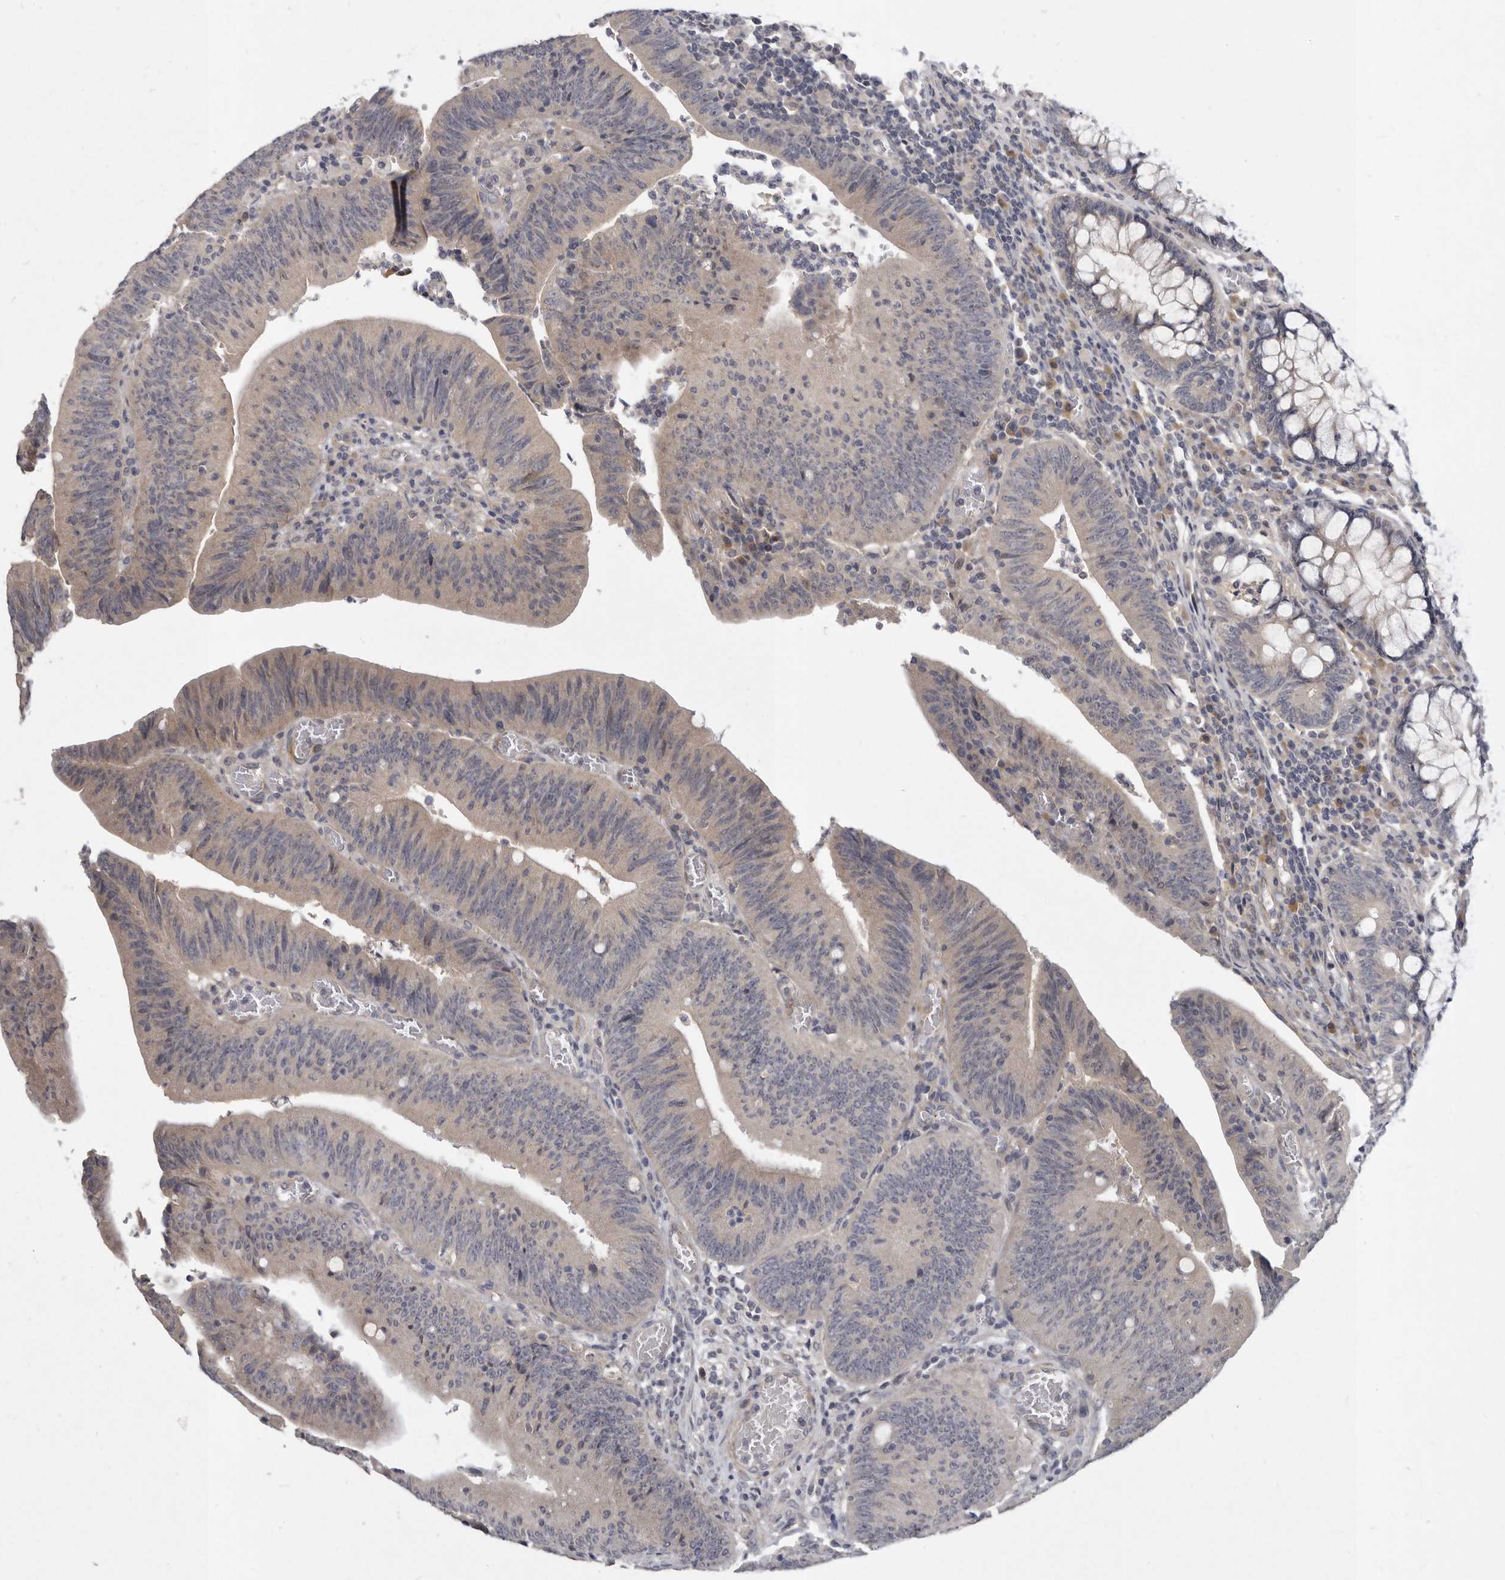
{"staining": {"intensity": "negative", "quantity": "none", "location": "none"}, "tissue": "colorectal cancer", "cell_type": "Tumor cells", "image_type": "cancer", "snomed": [{"axis": "morphology", "description": "Normal tissue, NOS"}, {"axis": "morphology", "description": "Adenocarcinoma, NOS"}, {"axis": "topography", "description": "Rectum"}], "caption": "This is an immunohistochemistry (IHC) photomicrograph of human adenocarcinoma (colorectal). There is no staining in tumor cells.", "gene": "SLC22A1", "patient": {"sex": "female", "age": 66}}